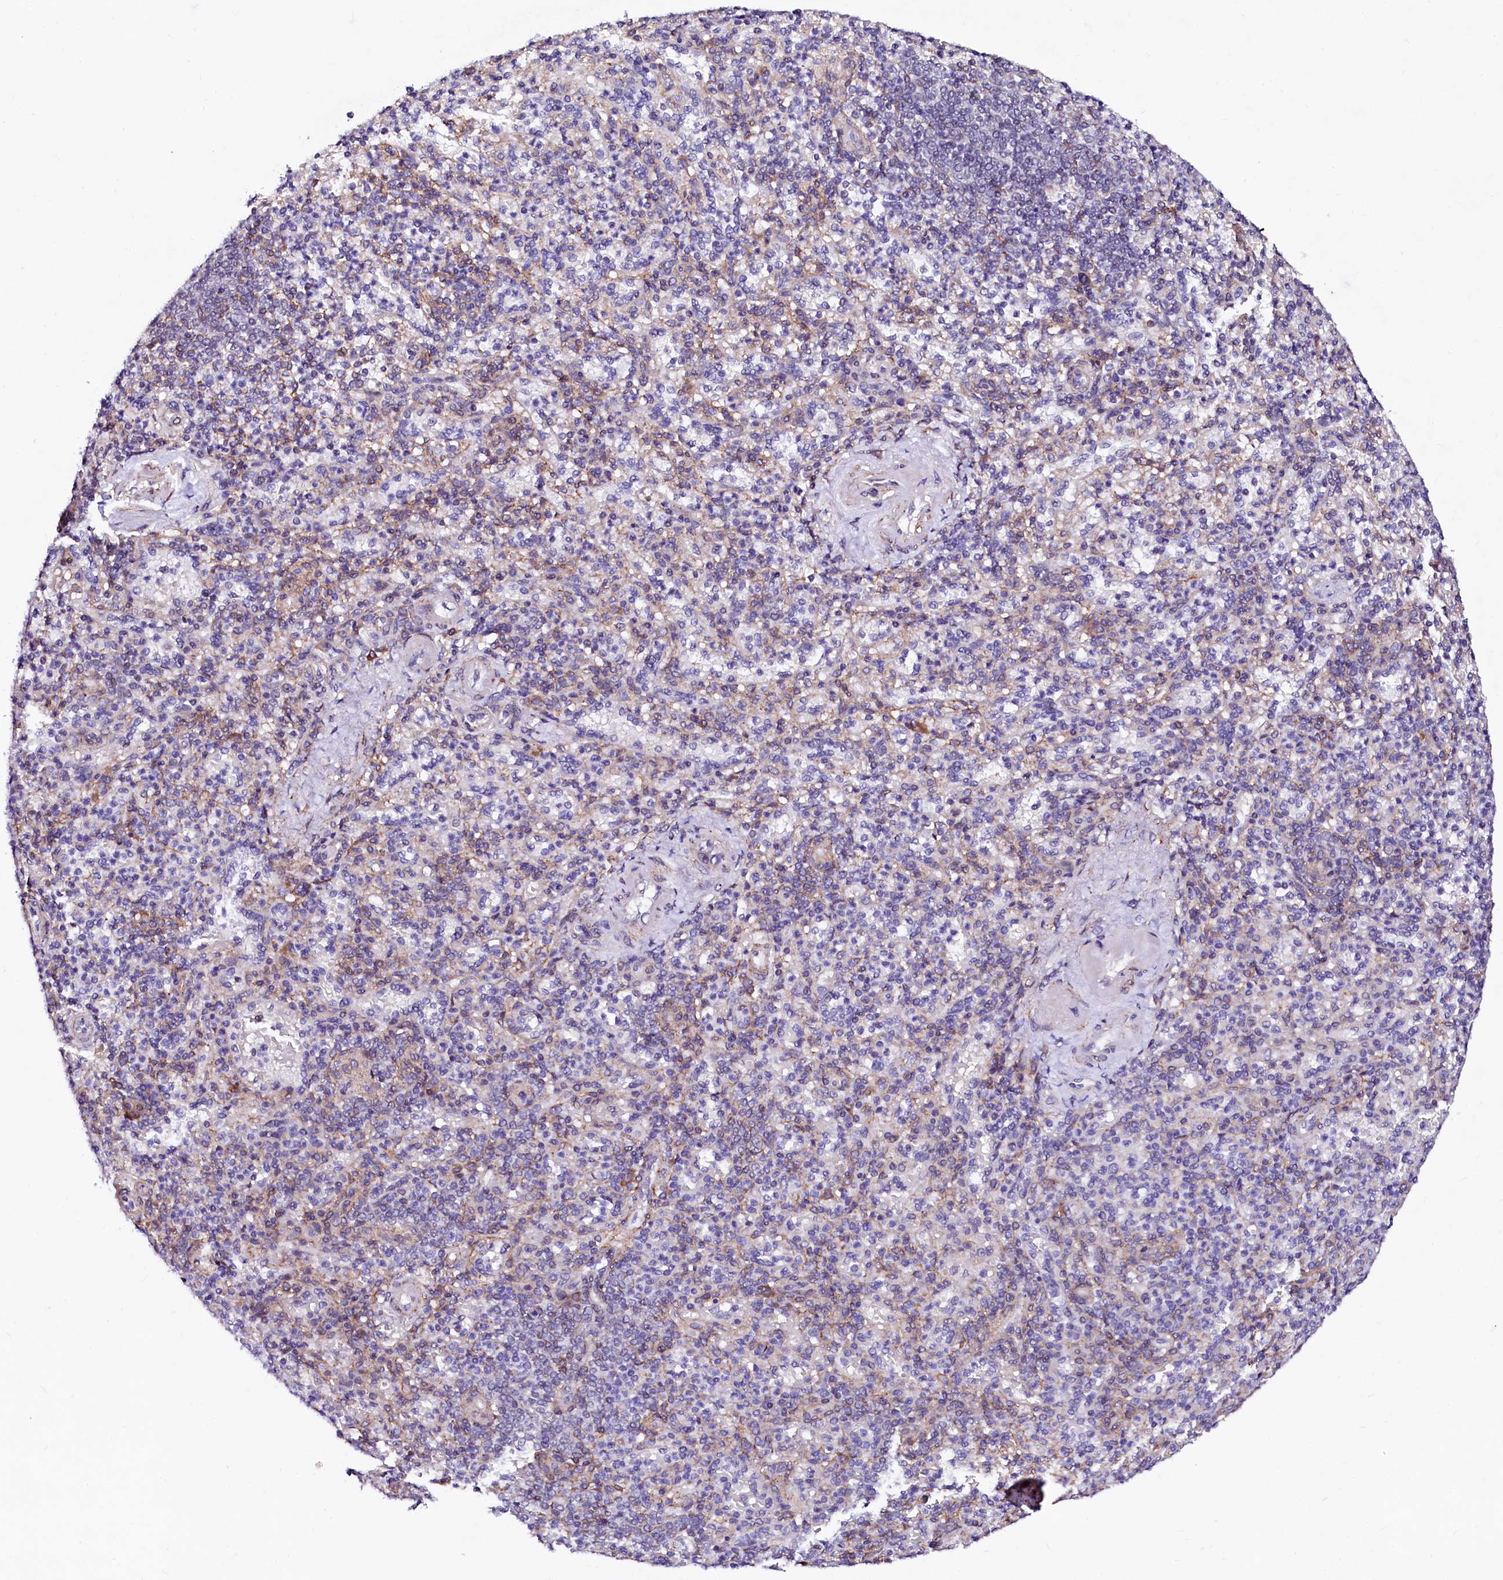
{"staining": {"intensity": "weak", "quantity": "25%-75%", "location": "cytoplasmic/membranous"}, "tissue": "spleen", "cell_type": "Cells in red pulp", "image_type": "normal", "snomed": [{"axis": "morphology", "description": "Normal tissue, NOS"}, {"axis": "topography", "description": "Spleen"}], "caption": "Human spleen stained for a protein (brown) shows weak cytoplasmic/membranous positive positivity in approximately 25%-75% of cells in red pulp.", "gene": "GPR176", "patient": {"sex": "female", "age": 74}}